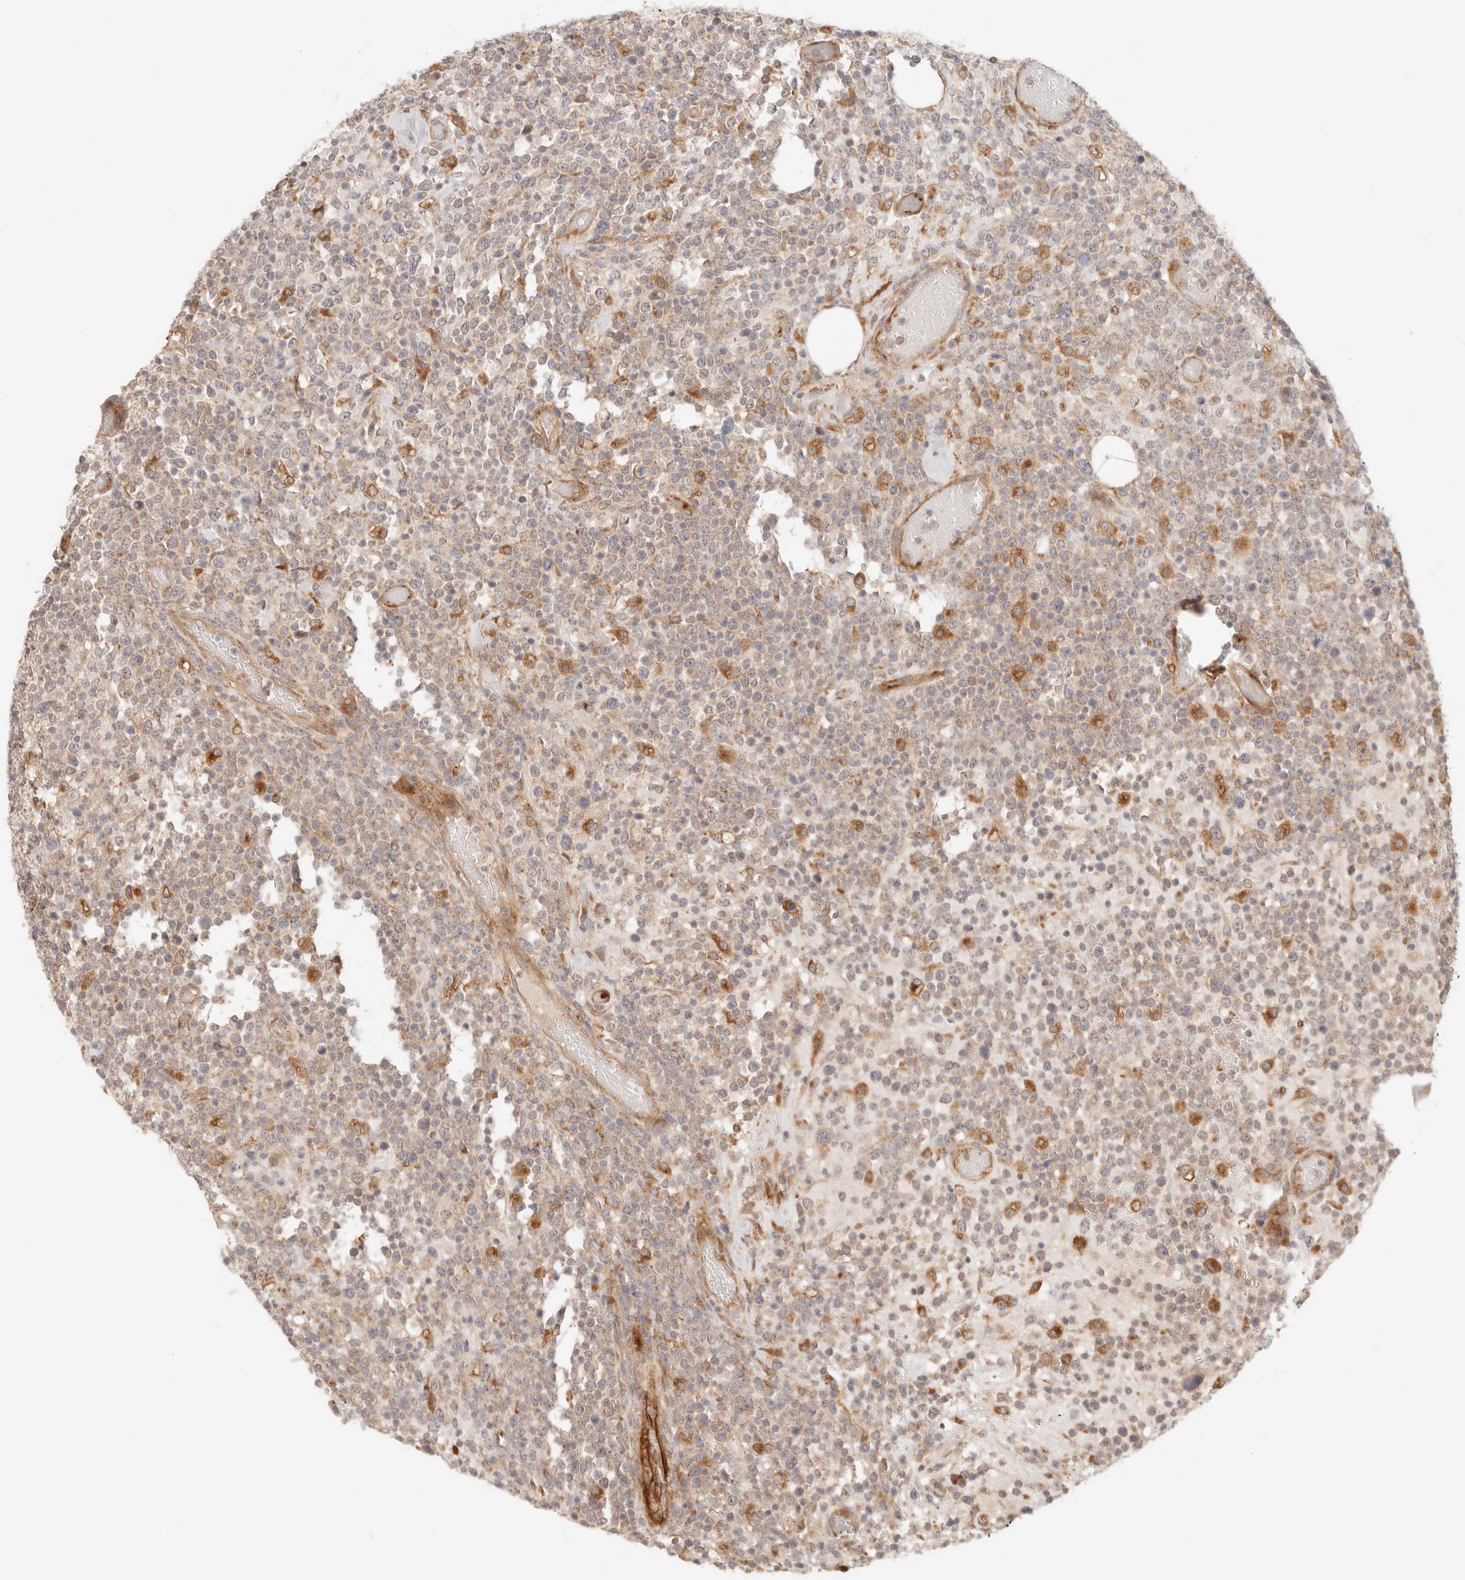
{"staining": {"intensity": "weak", "quantity": ">75%", "location": "cytoplasmic/membranous"}, "tissue": "lymphoma", "cell_type": "Tumor cells", "image_type": "cancer", "snomed": [{"axis": "morphology", "description": "Malignant lymphoma, non-Hodgkin's type, High grade"}, {"axis": "topography", "description": "Colon"}], "caption": "Protein staining by immunohistochemistry demonstrates weak cytoplasmic/membranous expression in approximately >75% of tumor cells in lymphoma. (Stains: DAB (3,3'-diaminobenzidine) in brown, nuclei in blue, Microscopy: brightfield microscopy at high magnification).", "gene": "IL1R2", "patient": {"sex": "female", "age": 53}}